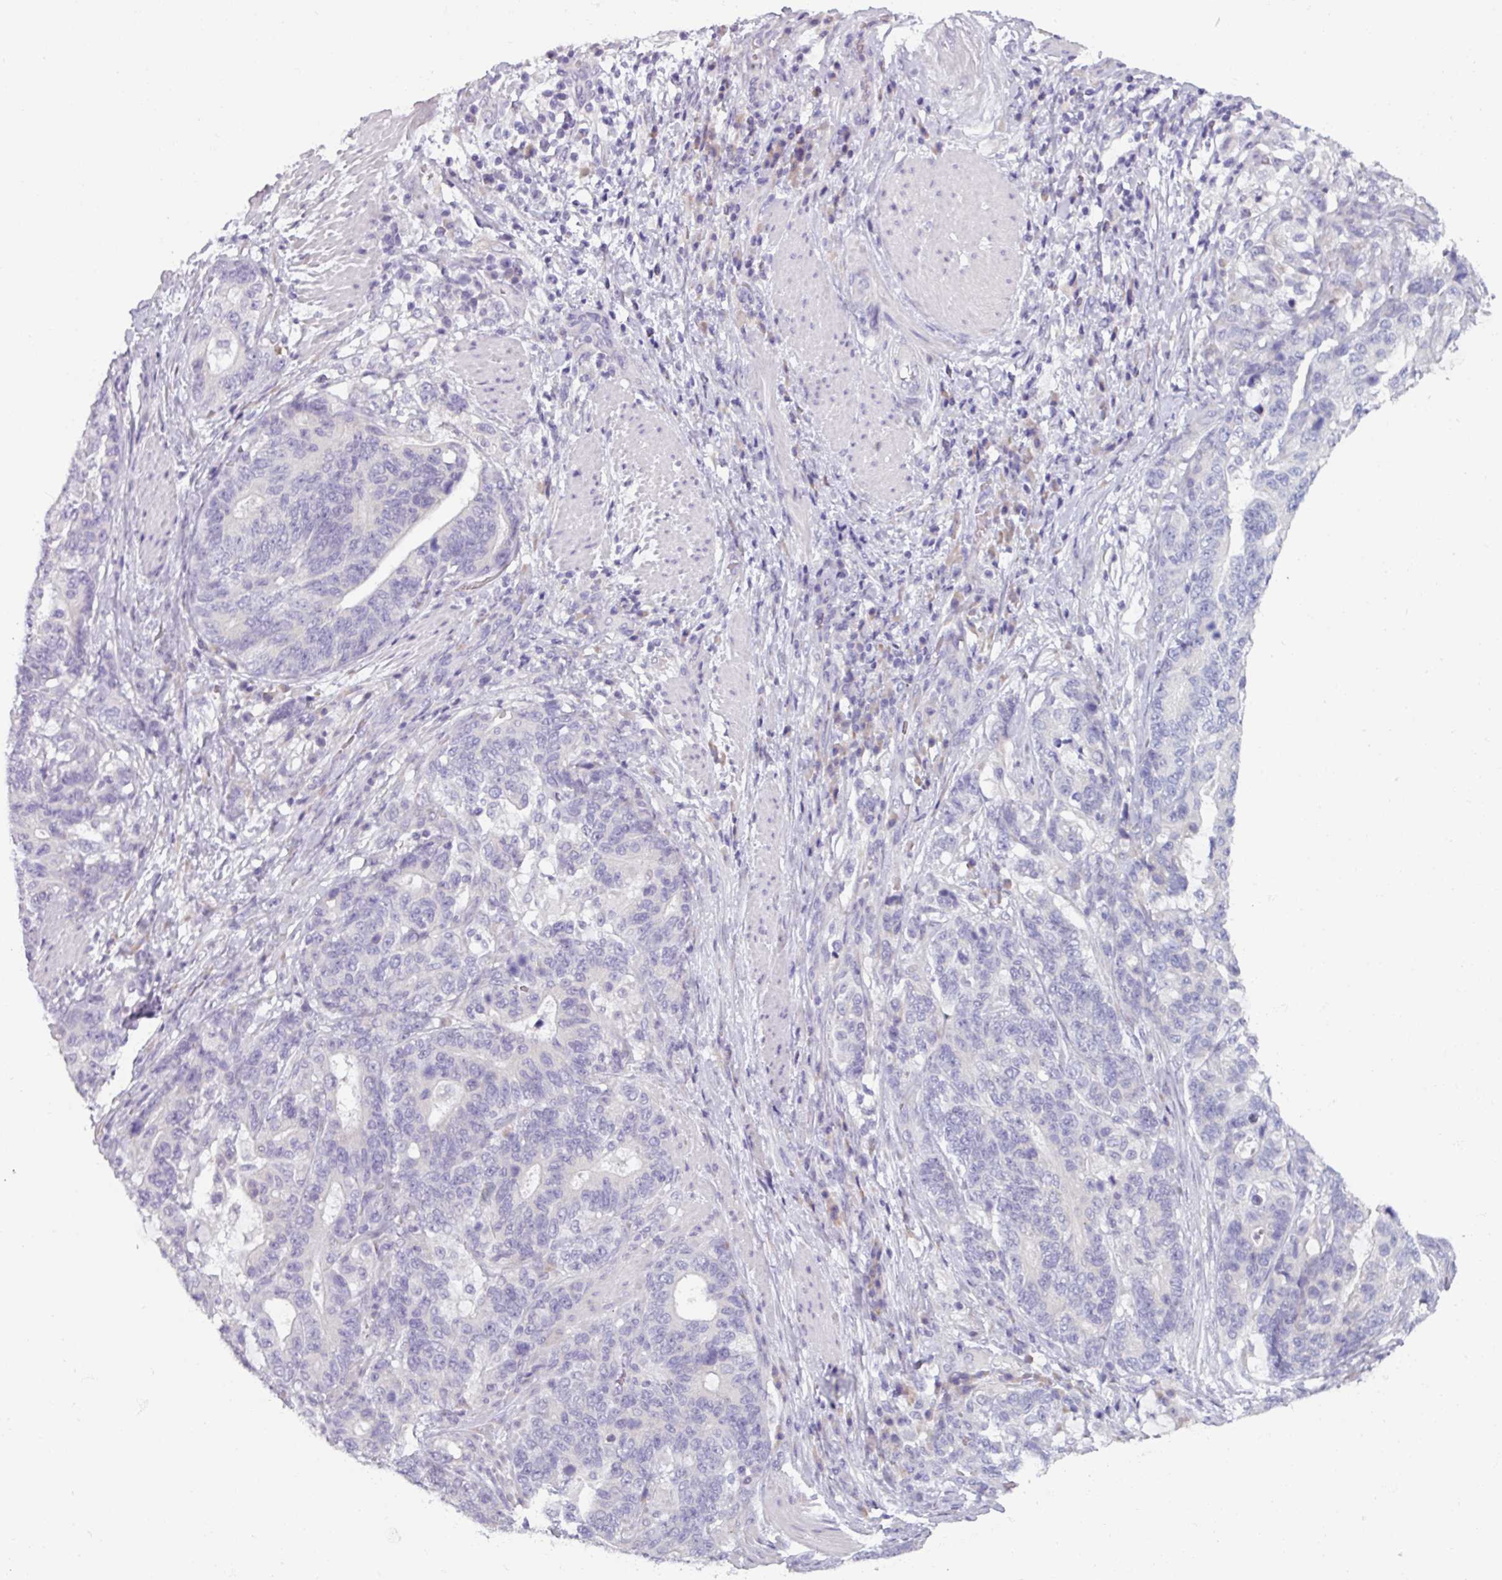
{"staining": {"intensity": "negative", "quantity": "none", "location": "none"}, "tissue": "stomach cancer", "cell_type": "Tumor cells", "image_type": "cancer", "snomed": [{"axis": "morphology", "description": "Normal tissue, NOS"}, {"axis": "morphology", "description": "Adenocarcinoma, NOS"}, {"axis": "topography", "description": "Stomach"}], "caption": "High power microscopy image of an immunohistochemistry (IHC) histopathology image of stomach adenocarcinoma, revealing no significant staining in tumor cells. The staining was performed using DAB to visualize the protein expression in brown, while the nuclei were stained in blue with hematoxylin (Magnification: 20x).", "gene": "SMIM11", "patient": {"sex": "female", "age": 64}}